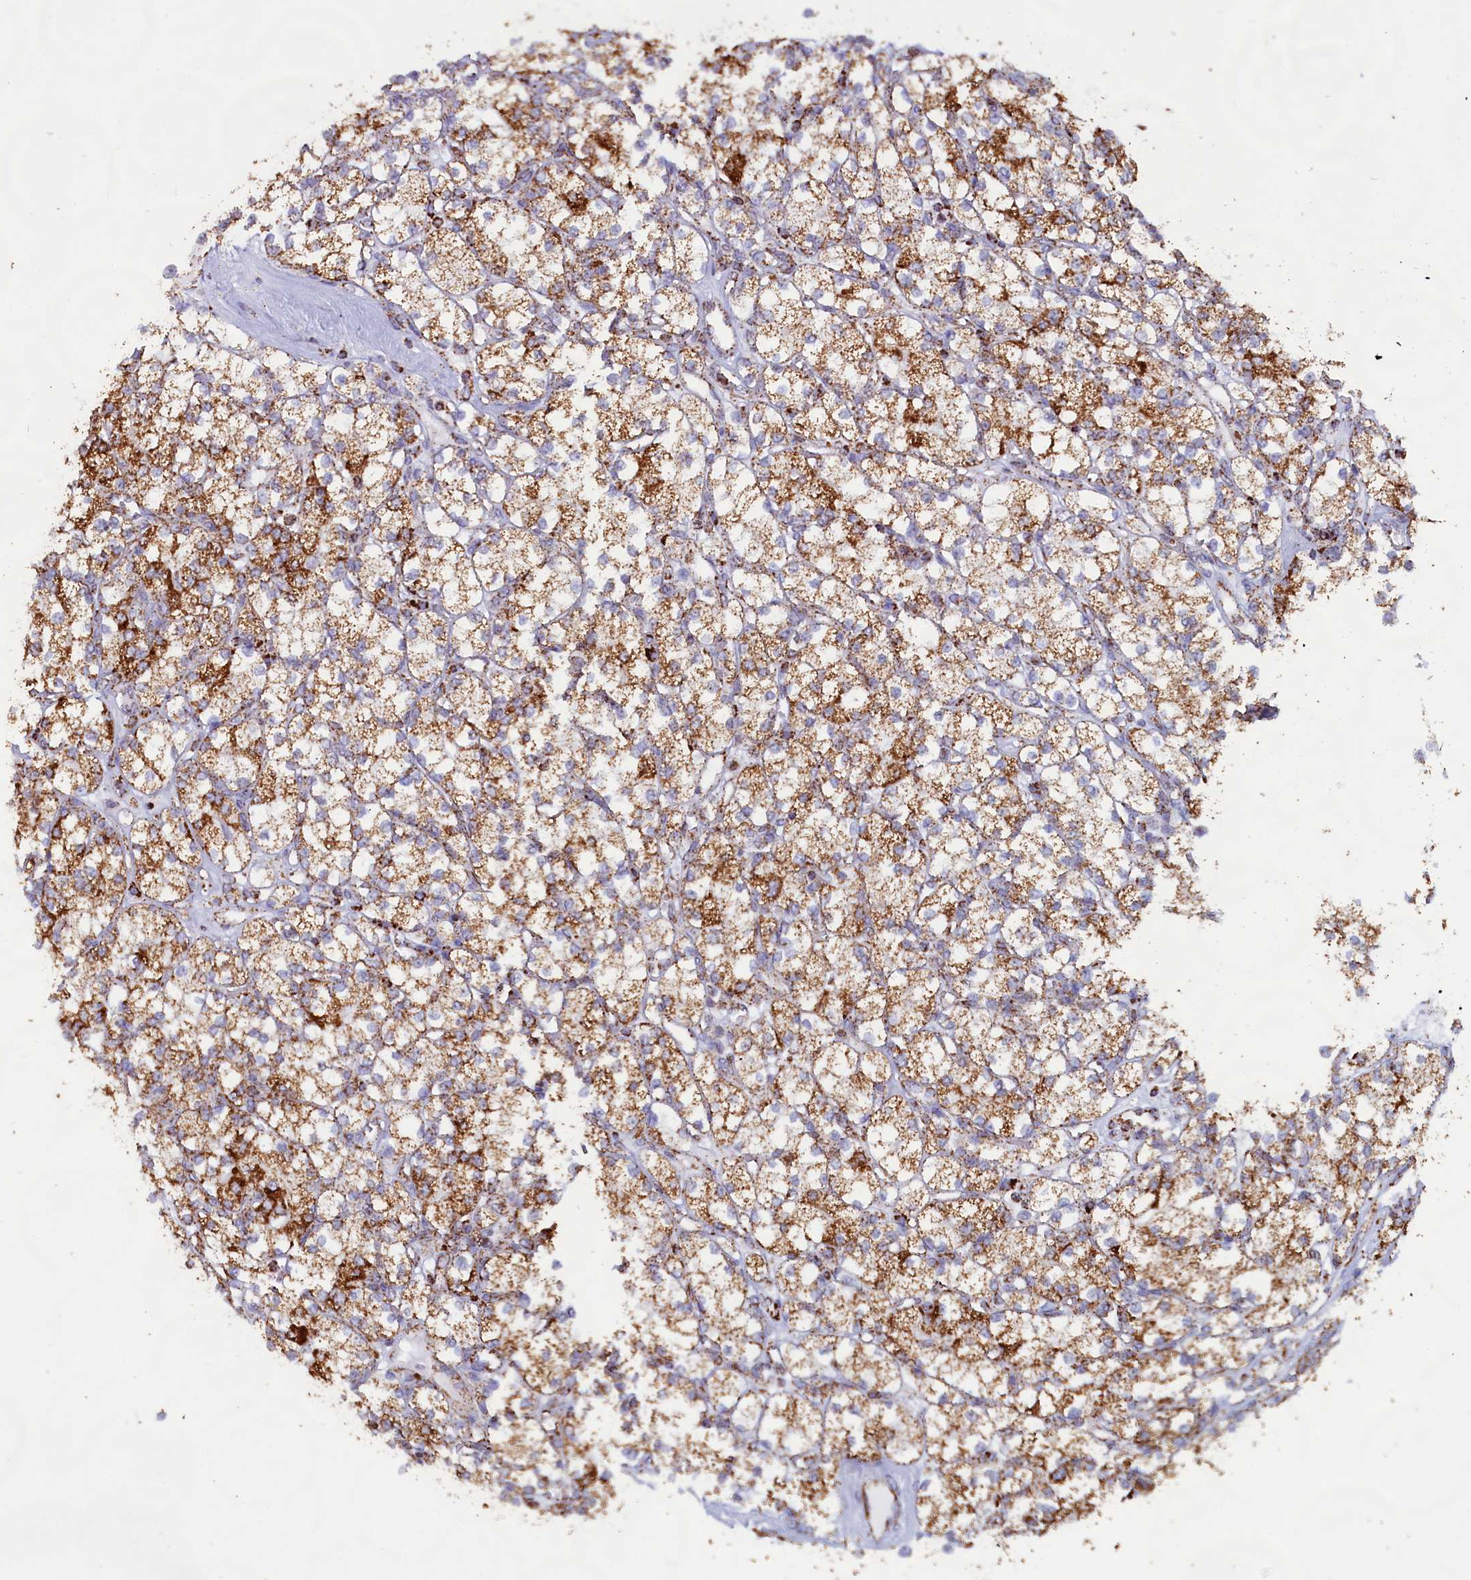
{"staining": {"intensity": "strong", "quantity": ">75%", "location": "cytoplasmic/membranous"}, "tissue": "renal cancer", "cell_type": "Tumor cells", "image_type": "cancer", "snomed": [{"axis": "morphology", "description": "Adenocarcinoma, NOS"}, {"axis": "topography", "description": "Kidney"}], "caption": "This is an image of immunohistochemistry (IHC) staining of renal adenocarcinoma, which shows strong staining in the cytoplasmic/membranous of tumor cells.", "gene": "C1D", "patient": {"sex": "male", "age": 77}}